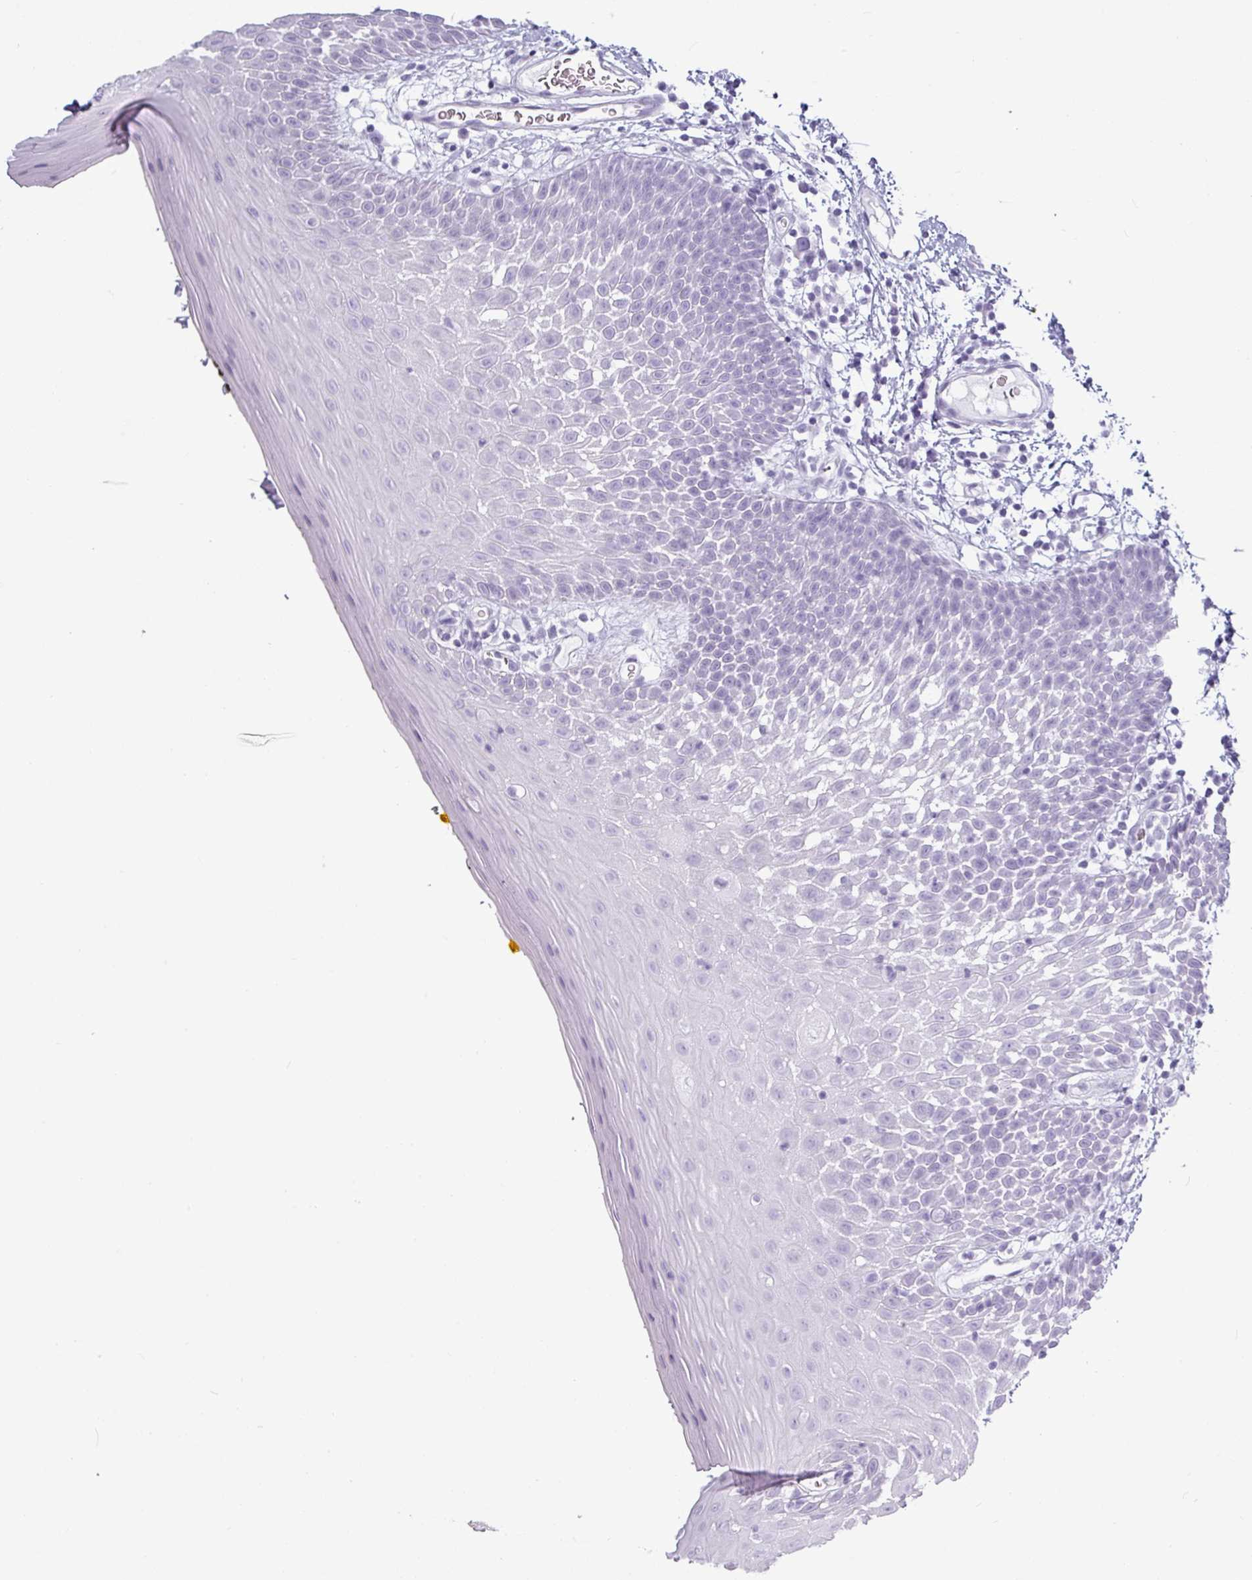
{"staining": {"intensity": "negative", "quantity": "none", "location": "none"}, "tissue": "oral mucosa", "cell_type": "Squamous epithelial cells", "image_type": "normal", "snomed": [{"axis": "morphology", "description": "Normal tissue, NOS"}, {"axis": "morphology", "description": "Squamous cell carcinoma, NOS"}, {"axis": "topography", "description": "Oral tissue"}, {"axis": "topography", "description": "Tounge, NOS"}, {"axis": "topography", "description": "Head-Neck"}], "caption": "Benign oral mucosa was stained to show a protein in brown. There is no significant staining in squamous epithelial cells. (Immunohistochemistry (ihc), brightfield microscopy, high magnification).", "gene": "CRYBB2", "patient": {"sex": "male", "age": 76}}